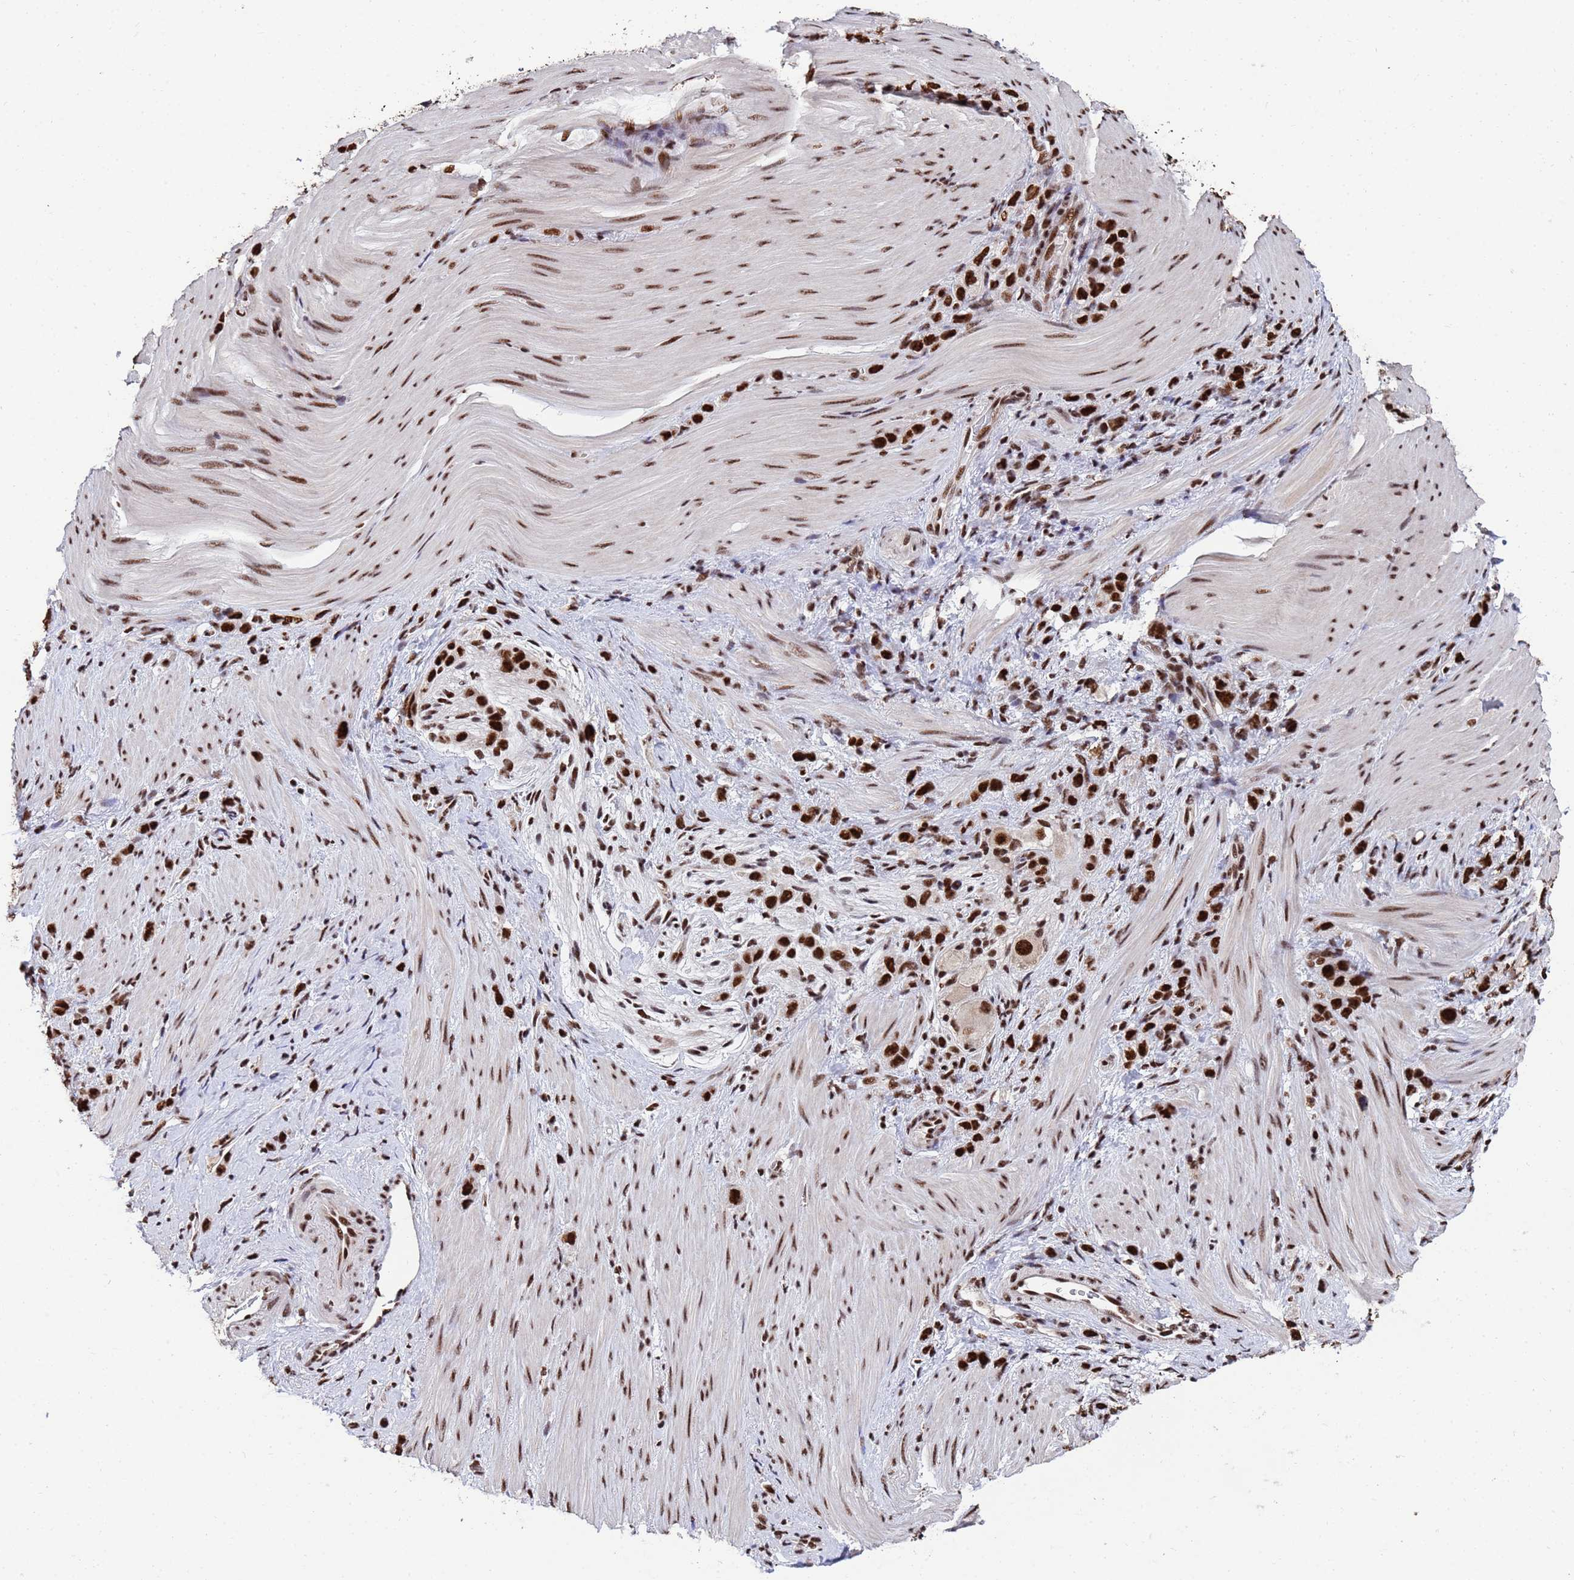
{"staining": {"intensity": "strong", "quantity": ">75%", "location": "nuclear"}, "tissue": "stomach cancer", "cell_type": "Tumor cells", "image_type": "cancer", "snomed": [{"axis": "morphology", "description": "Adenocarcinoma, NOS"}, {"axis": "topography", "description": "Stomach"}], "caption": "Immunohistochemical staining of adenocarcinoma (stomach) reveals high levels of strong nuclear protein staining in approximately >75% of tumor cells.", "gene": "SF3B2", "patient": {"sex": "female", "age": 65}}